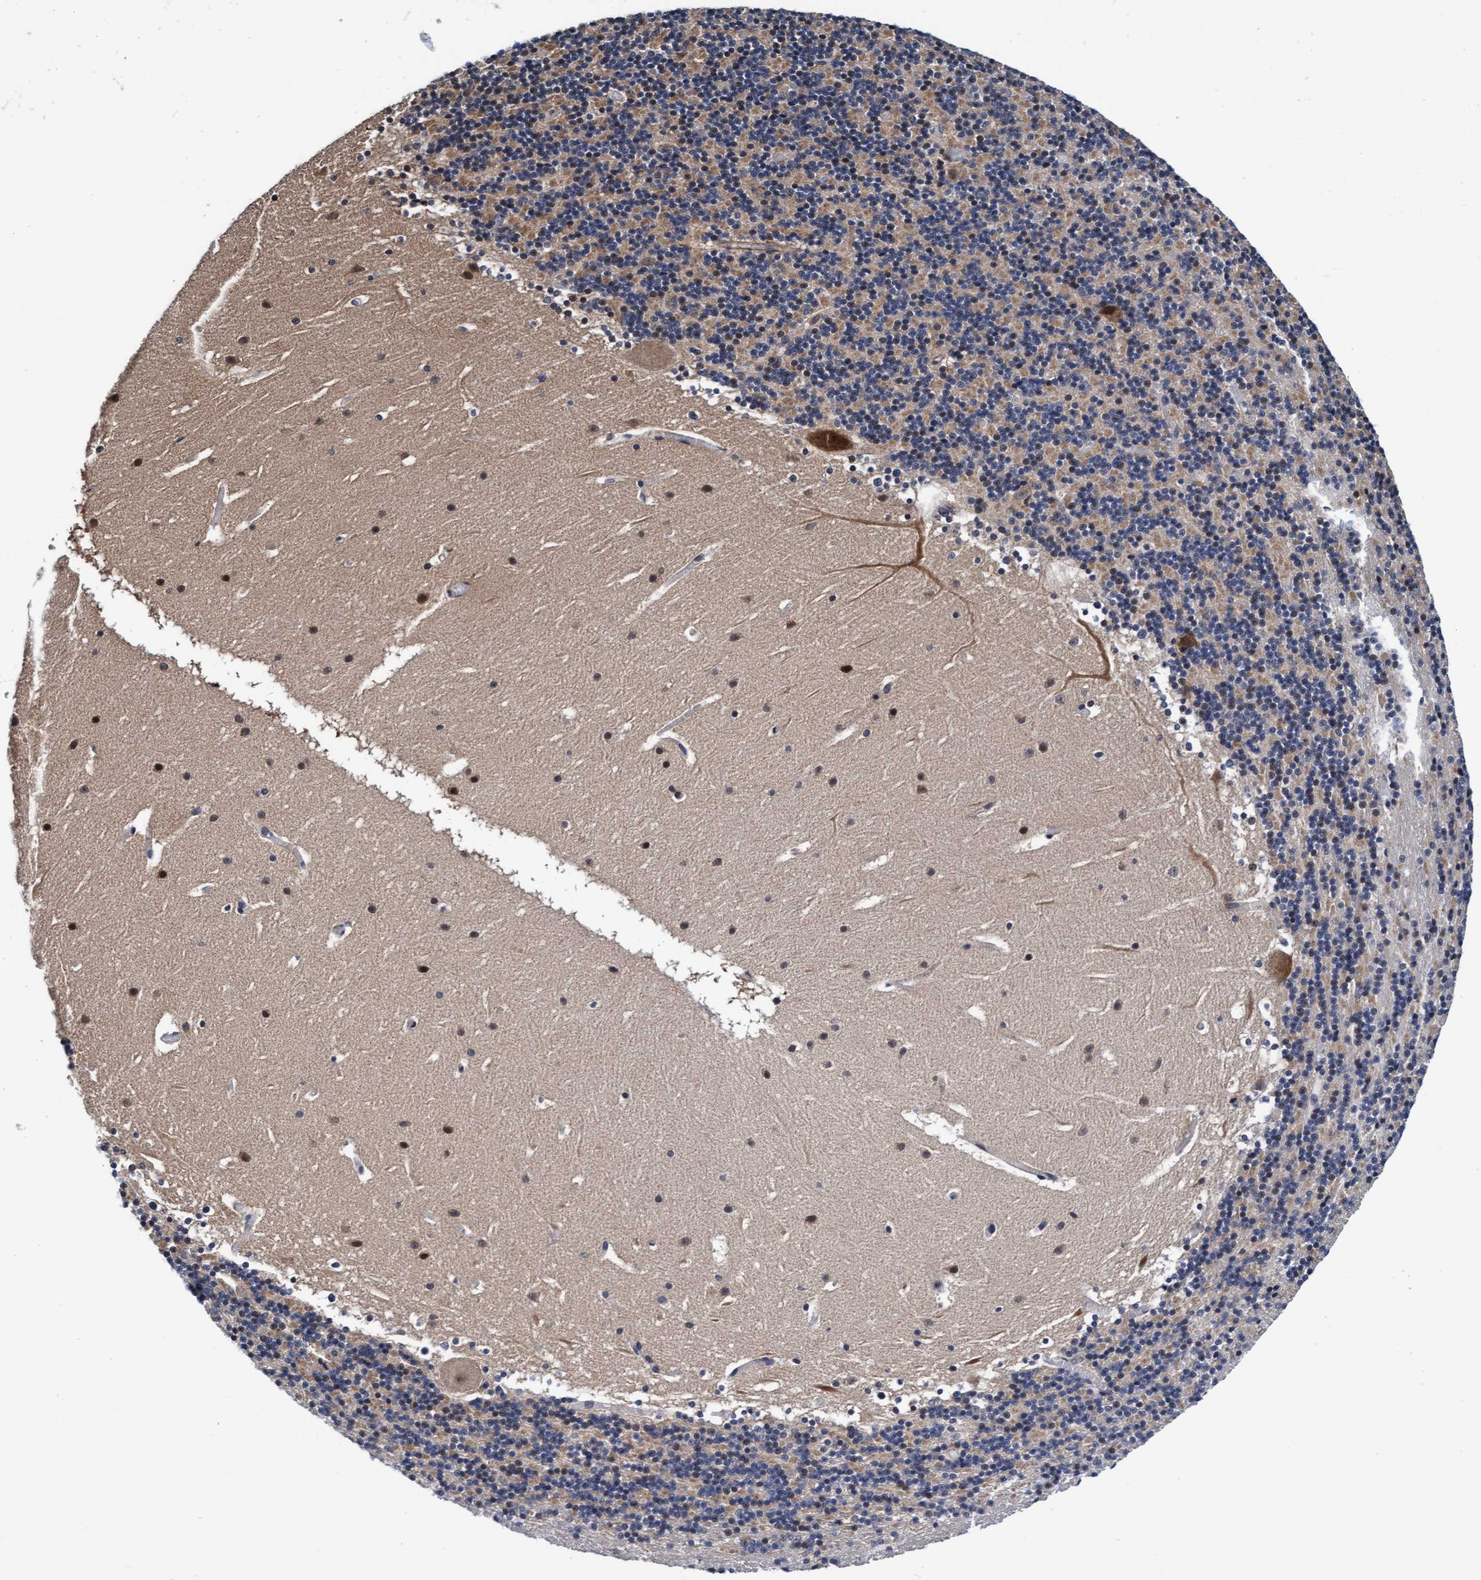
{"staining": {"intensity": "moderate", "quantity": "25%-75%", "location": "cytoplasmic/membranous"}, "tissue": "cerebellum", "cell_type": "Cells in granular layer", "image_type": "normal", "snomed": [{"axis": "morphology", "description": "Normal tissue, NOS"}, {"axis": "topography", "description": "Cerebellum"}], "caption": "High-magnification brightfield microscopy of unremarkable cerebellum stained with DAB (brown) and counterstained with hematoxylin (blue). cells in granular layer exhibit moderate cytoplasmic/membranous expression is appreciated in about25%-75% of cells.", "gene": "EFCAB13", "patient": {"sex": "male", "age": 45}}